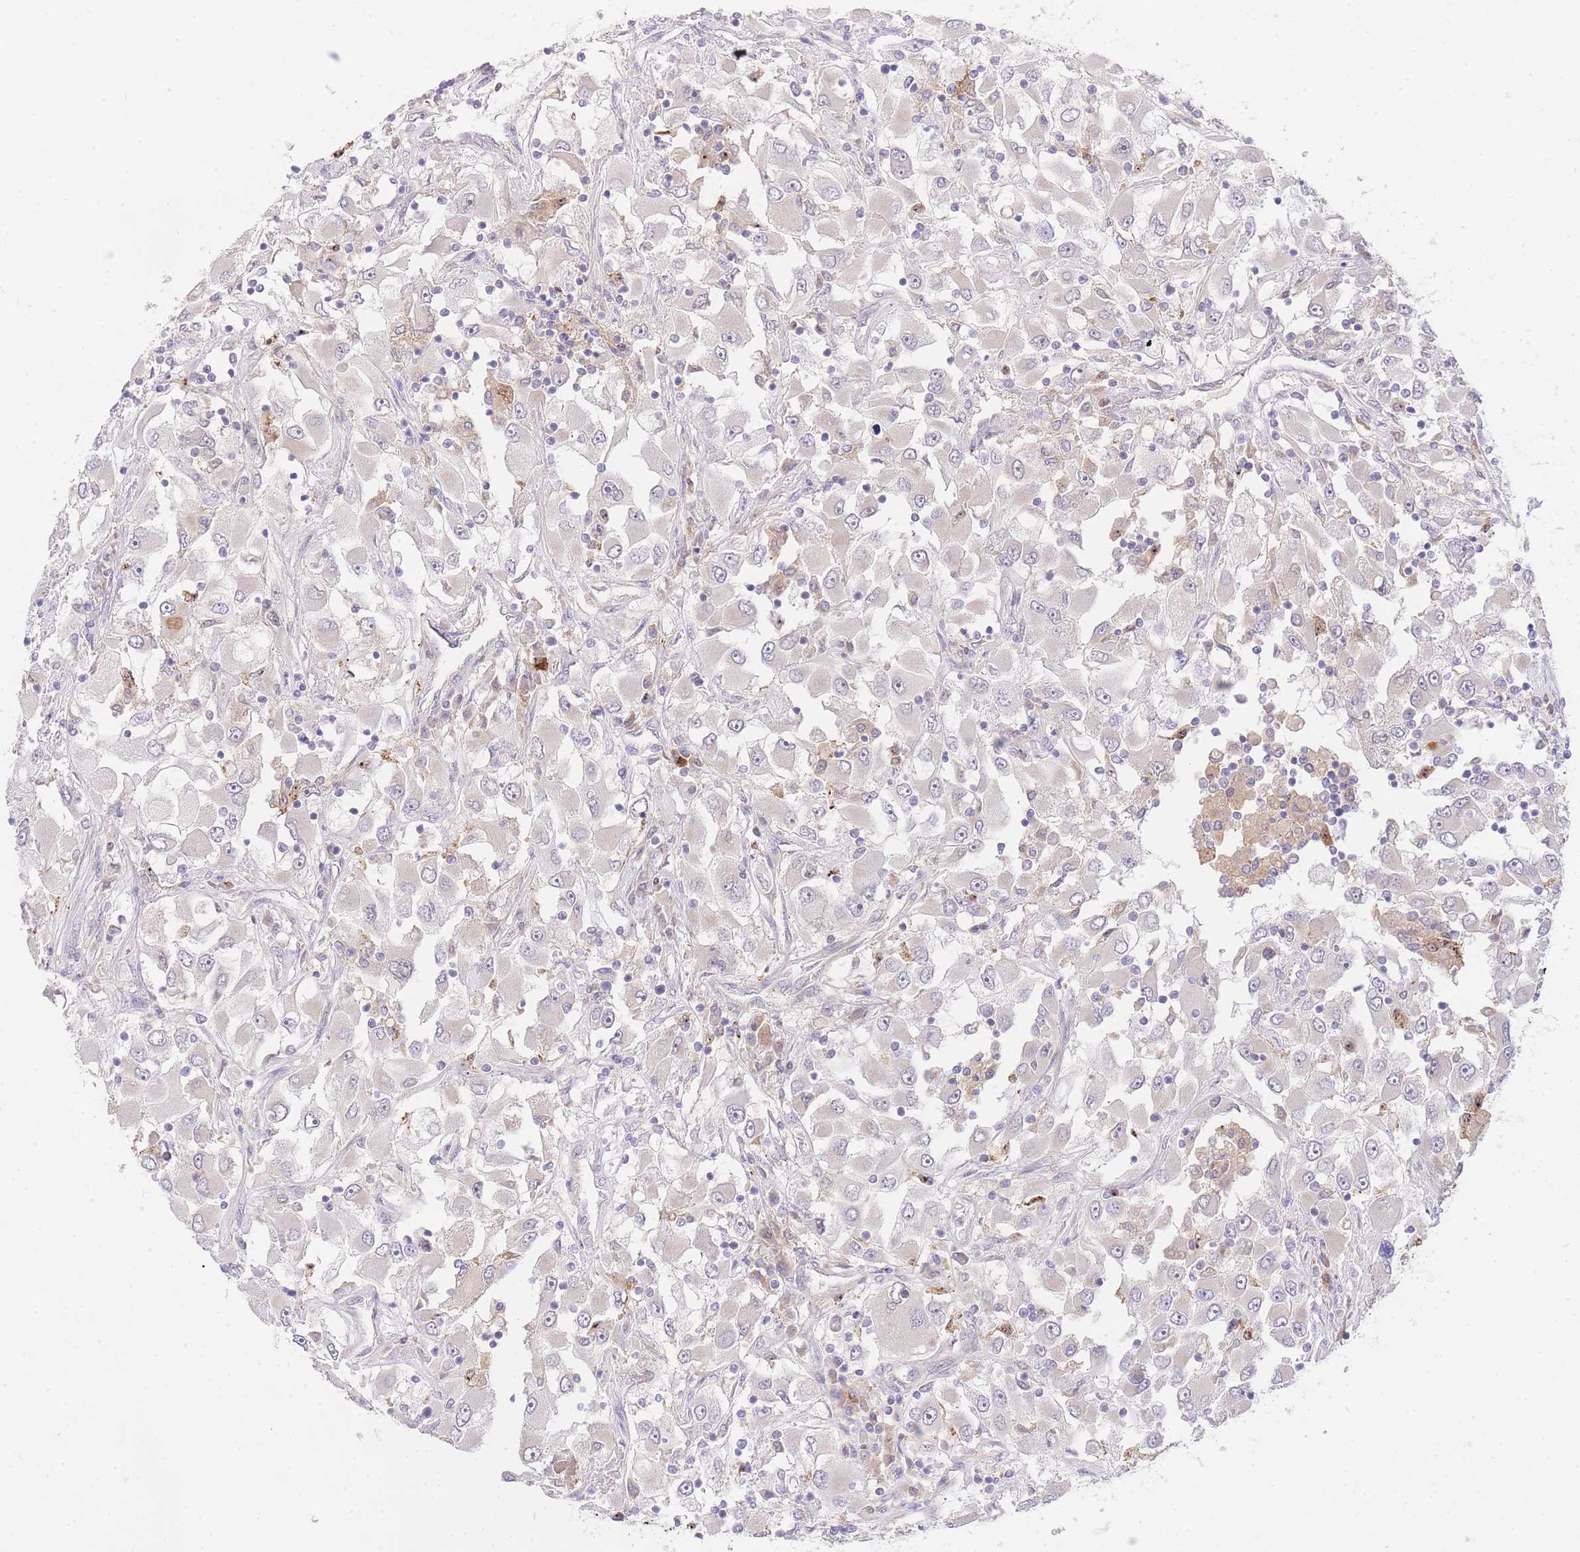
{"staining": {"intensity": "negative", "quantity": "none", "location": "none"}, "tissue": "renal cancer", "cell_type": "Tumor cells", "image_type": "cancer", "snomed": [{"axis": "morphology", "description": "Adenocarcinoma, NOS"}, {"axis": "topography", "description": "Kidney"}], "caption": "This is an IHC histopathology image of human adenocarcinoma (renal). There is no positivity in tumor cells.", "gene": "SLC25A33", "patient": {"sex": "female", "age": 52}}